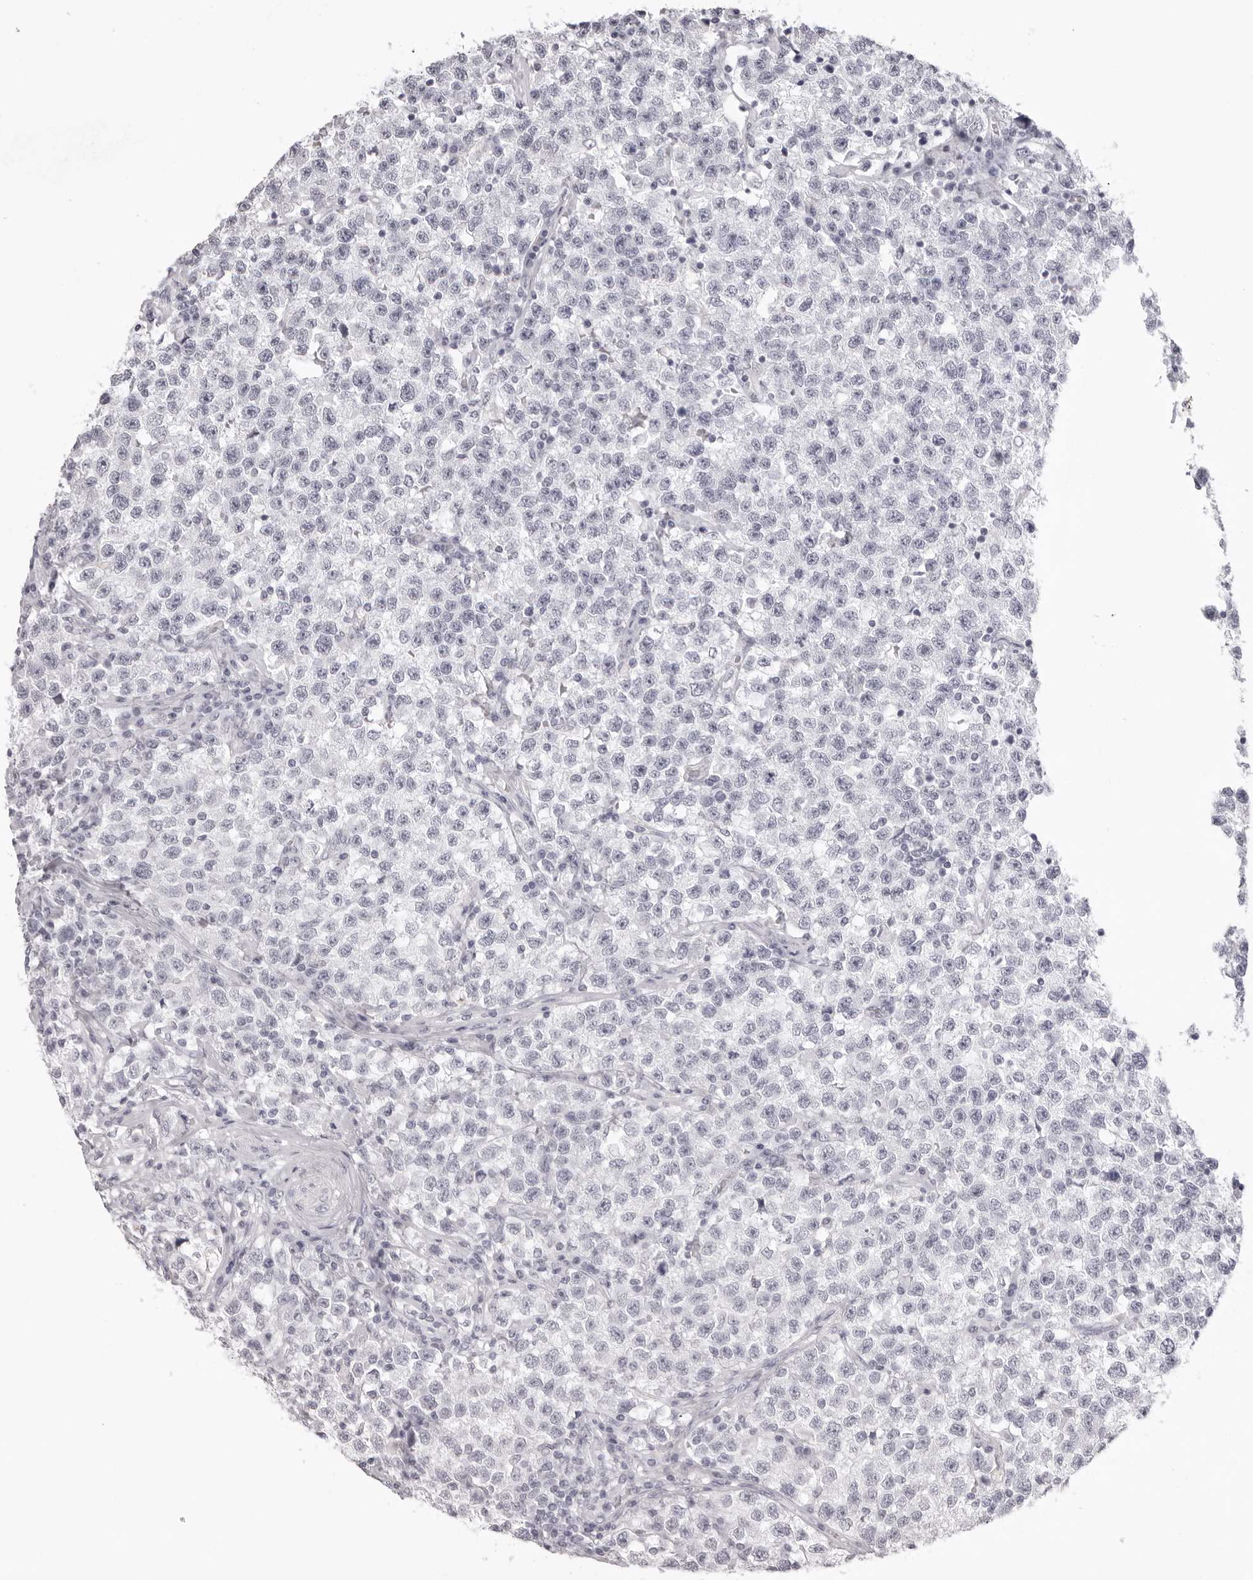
{"staining": {"intensity": "negative", "quantity": "none", "location": "none"}, "tissue": "testis cancer", "cell_type": "Tumor cells", "image_type": "cancer", "snomed": [{"axis": "morphology", "description": "Seminoma, NOS"}, {"axis": "topography", "description": "Testis"}], "caption": "Tumor cells are negative for brown protein staining in testis cancer.", "gene": "CST1", "patient": {"sex": "male", "age": 22}}